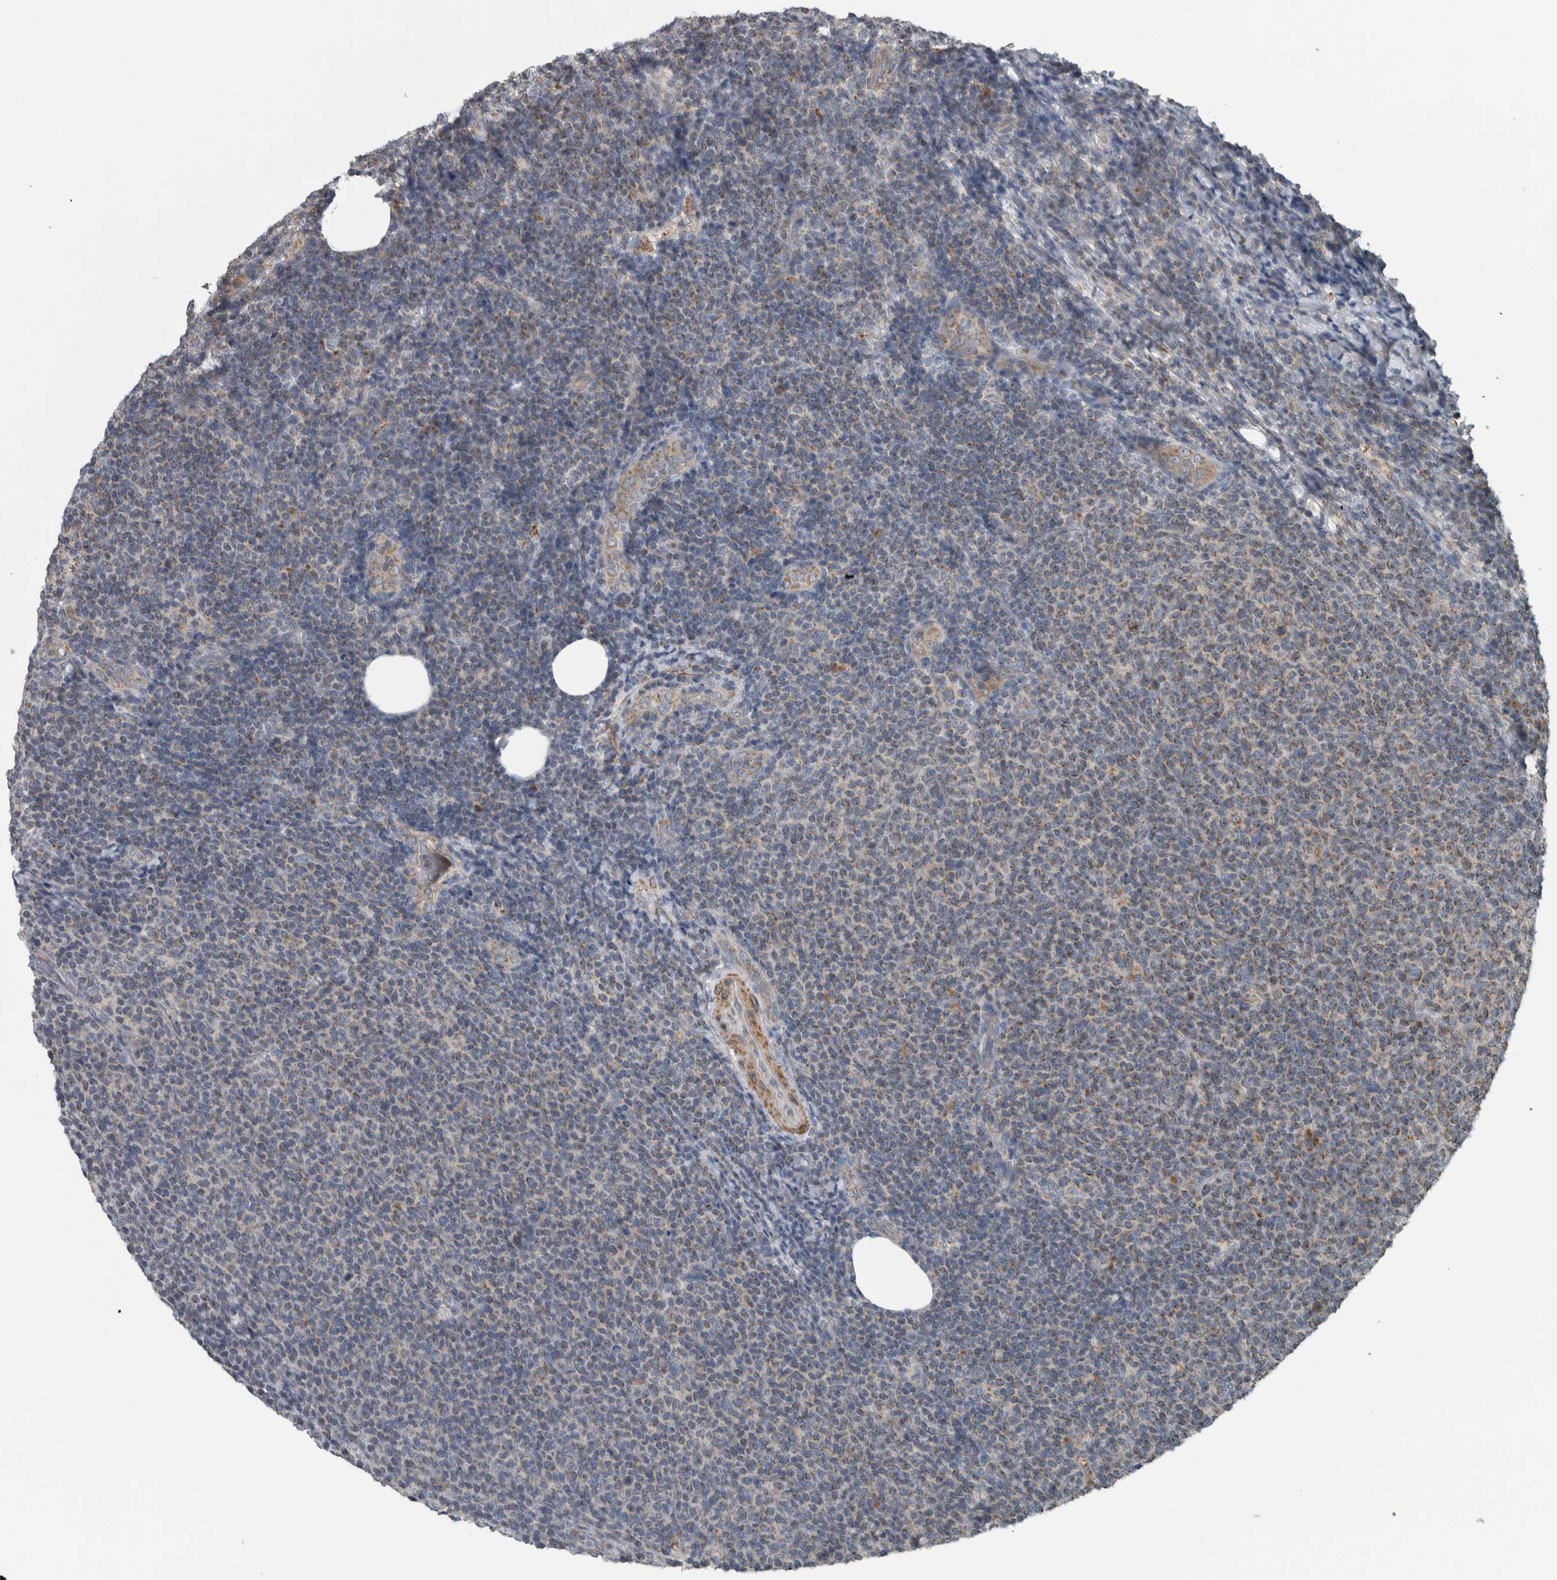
{"staining": {"intensity": "weak", "quantity": "25%-75%", "location": "cytoplasmic/membranous"}, "tissue": "lymphoma", "cell_type": "Tumor cells", "image_type": "cancer", "snomed": [{"axis": "morphology", "description": "Malignant lymphoma, non-Hodgkin's type, Low grade"}, {"axis": "topography", "description": "Lymph node"}], "caption": "Brown immunohistochemical staining in low-grade malignant lymphoma, non-Hodgkin's type shows weak cytoplasmic/membranous positivity in about 25%-75% of tumor cells. The protein of interest is shown in brown color, while the nuclei are stained blue.", "gene": "ARMC1", "patient": {"sex": "male", "age": 66}}